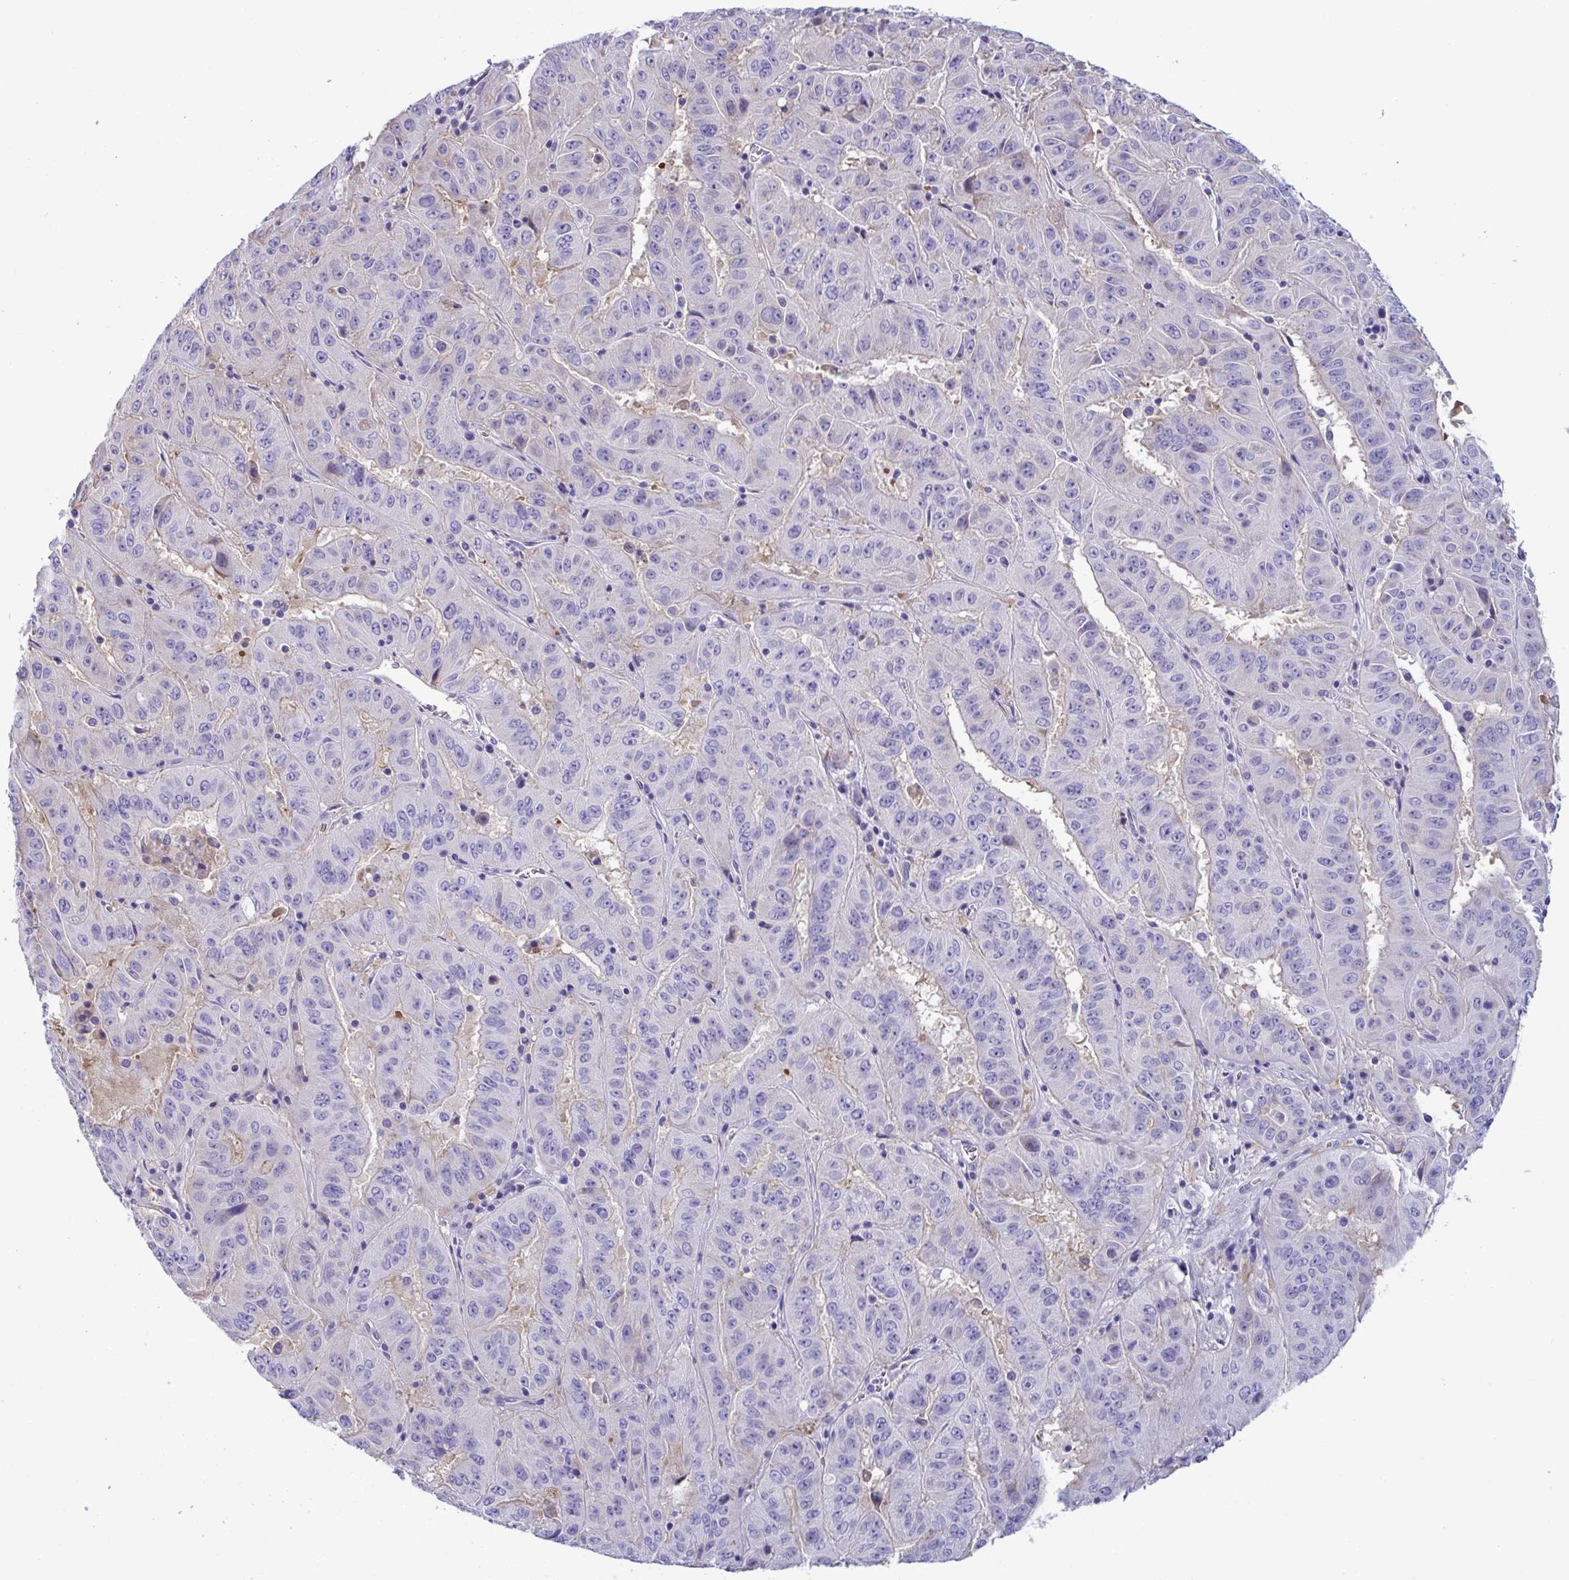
{"staining": {"intensity": "negative", "quantity": "none", "location": "none"}, "tissue": "pancreatic cancer", "cell_type": "Tumor cells", "image_type": "cancer", "snomed": [{"axis": "morphology", "description": "Adenocarcinoma, NOS"}, {"axis": "topography", "description": "Pancreas"}], "caption": "The histopathology image displays no staining of tumor cells in pancreatic cancer (adenocarcinoma). (DAB immunohistochemistry with hematoxylin counter stain).", "gene": "MS4A14", "patient": {"sex": "male", "age": 63}}